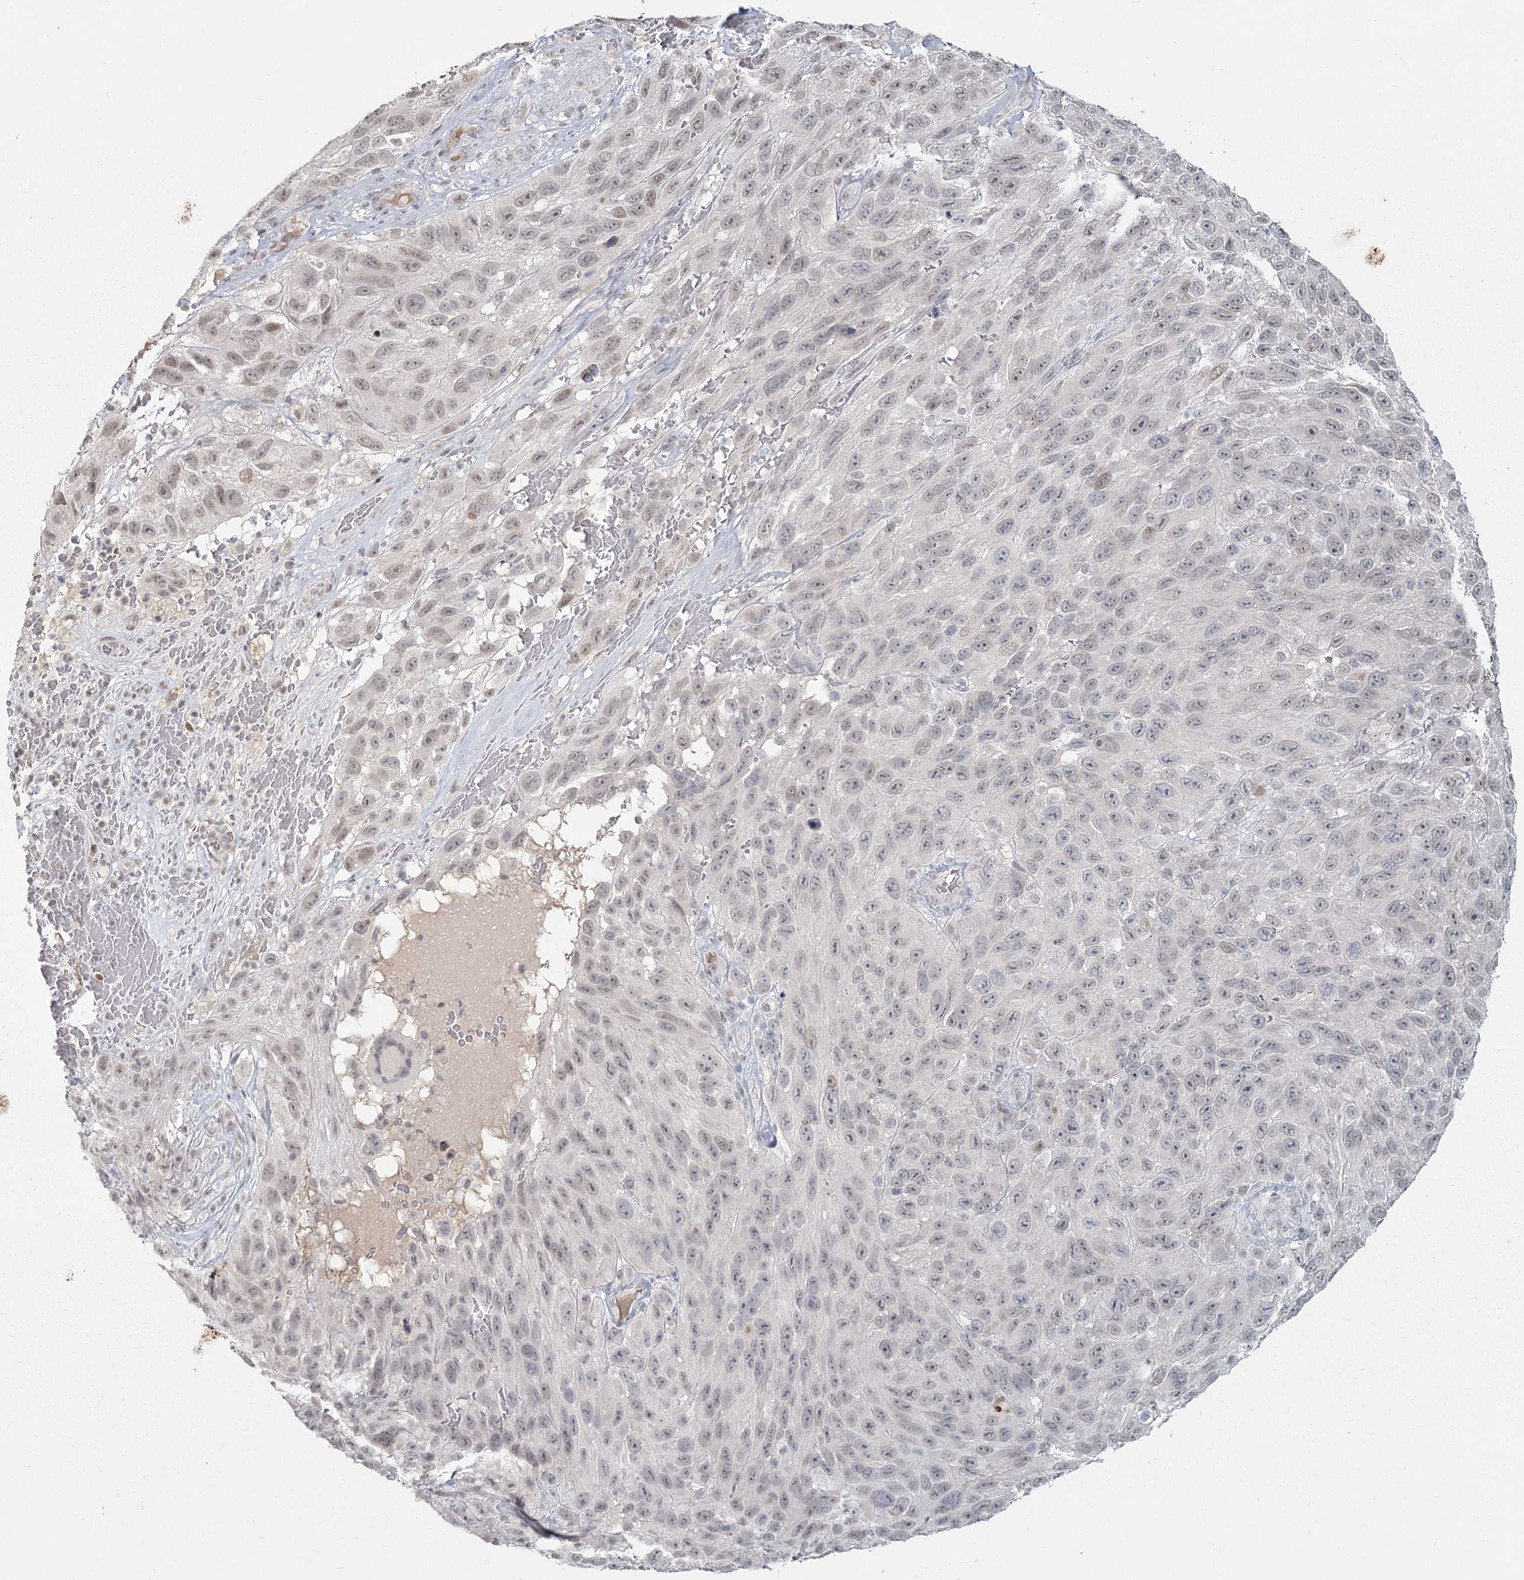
{"staining": {"intensity": "weak", "quantity": "<25%", "location": "nuclear"}, "tissue": "melanoma", "cell_type": "Tumor cells", "image_type": "cancer", "snomed": [{"axis": "morphology", "description": "Malignant melanoma, NOS"}, {"axis": "topography", "description": "Skin"}], "caption": "Immunohistochemistry photomicrograph of malignant melanoma stained for a protein (brown), which demonstrates no staining in tumor cells.", "gene": "LY6G5C", "patient": {"sex": "female", "age": 96}}